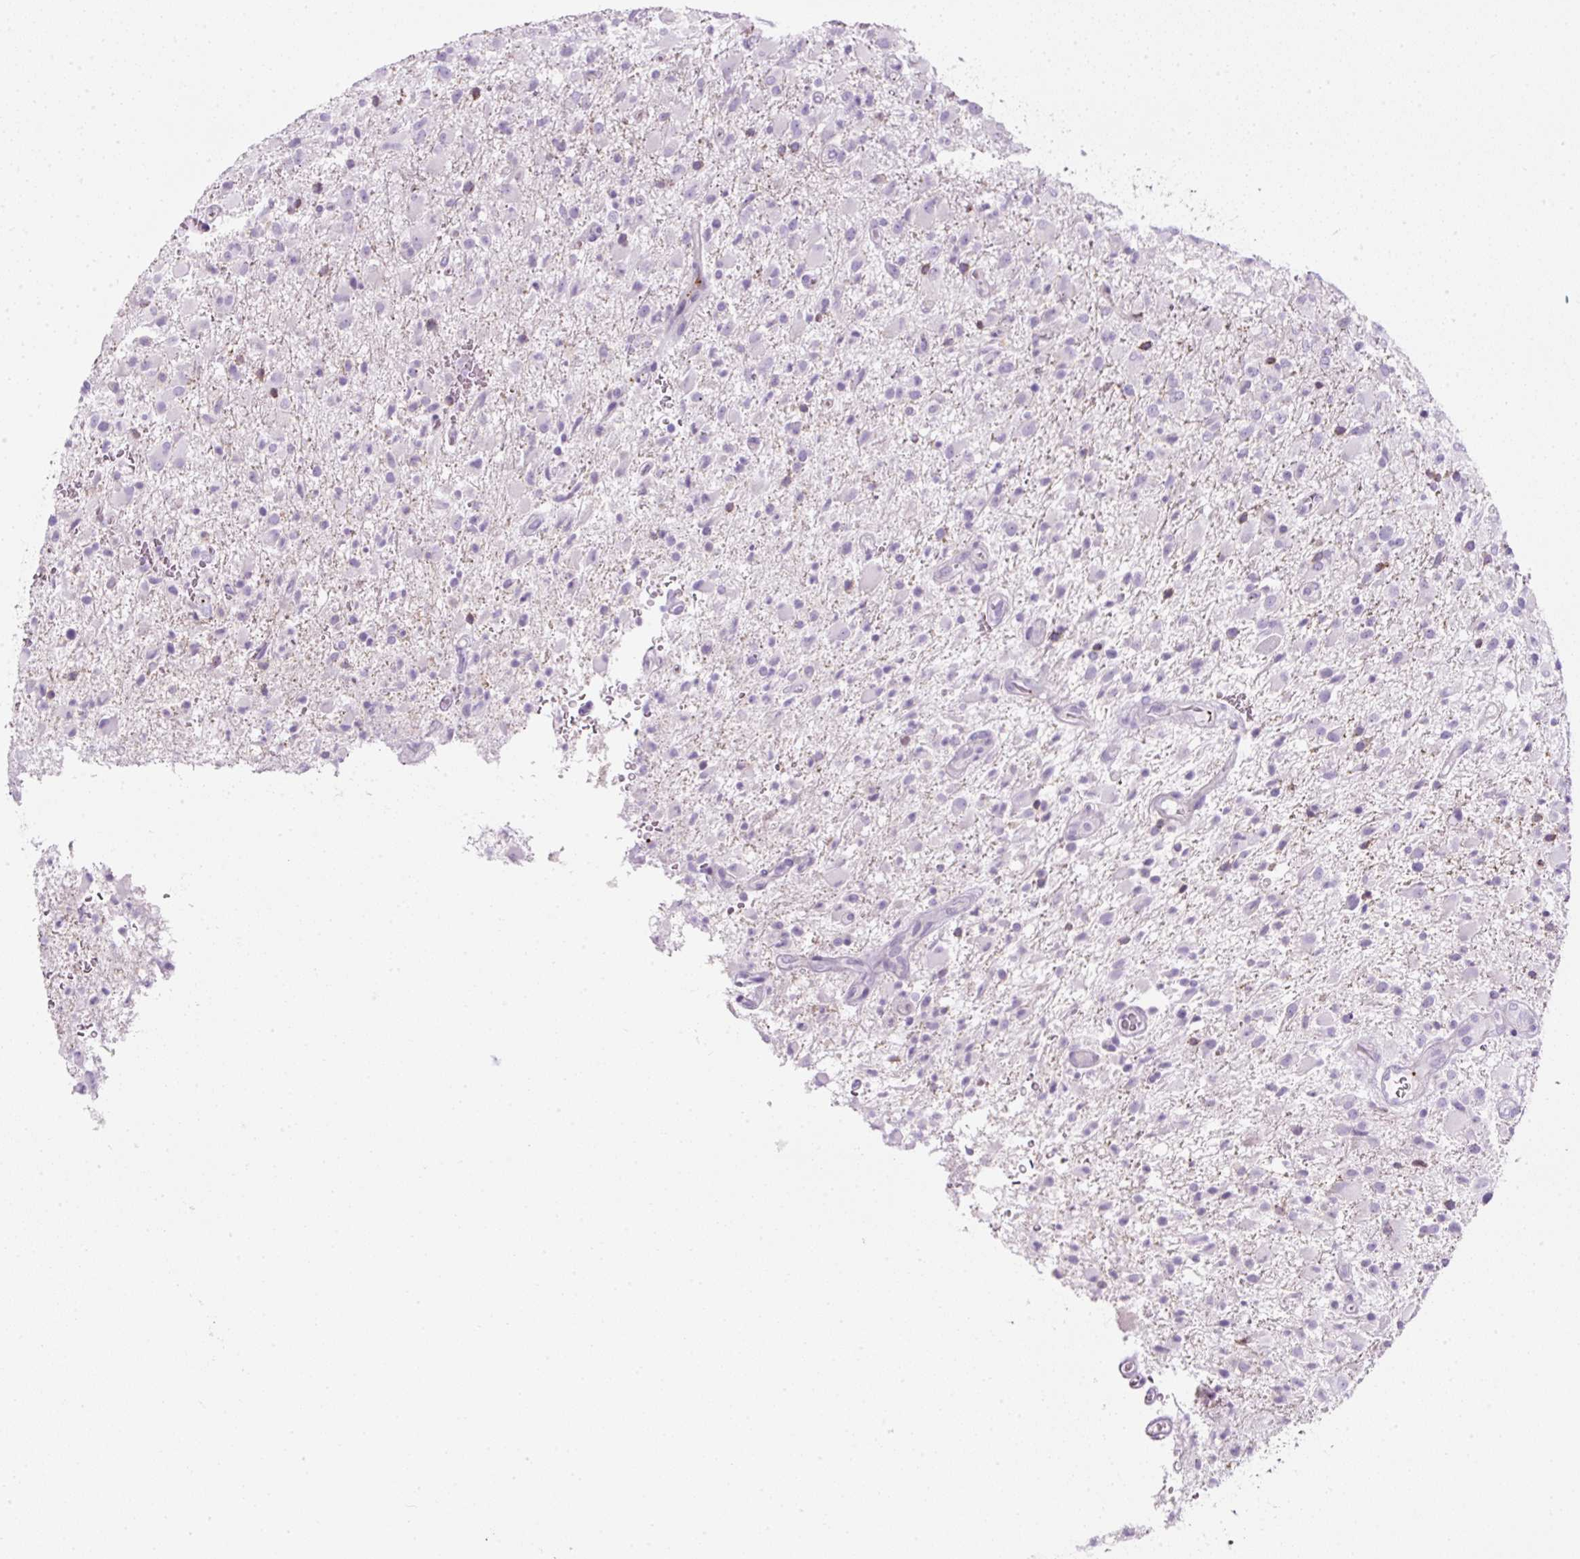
{"staining": {"intensity": "negative", "quantity": "none", "location": "none"}, "tissue": "glioma", "cell_type": "Tumor cells", "image_type": "cancer", "snomed": [{"axis": "morphology", "description": "Glioma, malignant, Low grade"}, {"axis": "topography", "description": "Brain"}], "caption": "IHC of glioma demonstrates no staining in tumor cells. (IHC, brightfield microscopy, high magnification).", "gene": "PF4V1", "patient": {"sex": "male", "age": 65}}